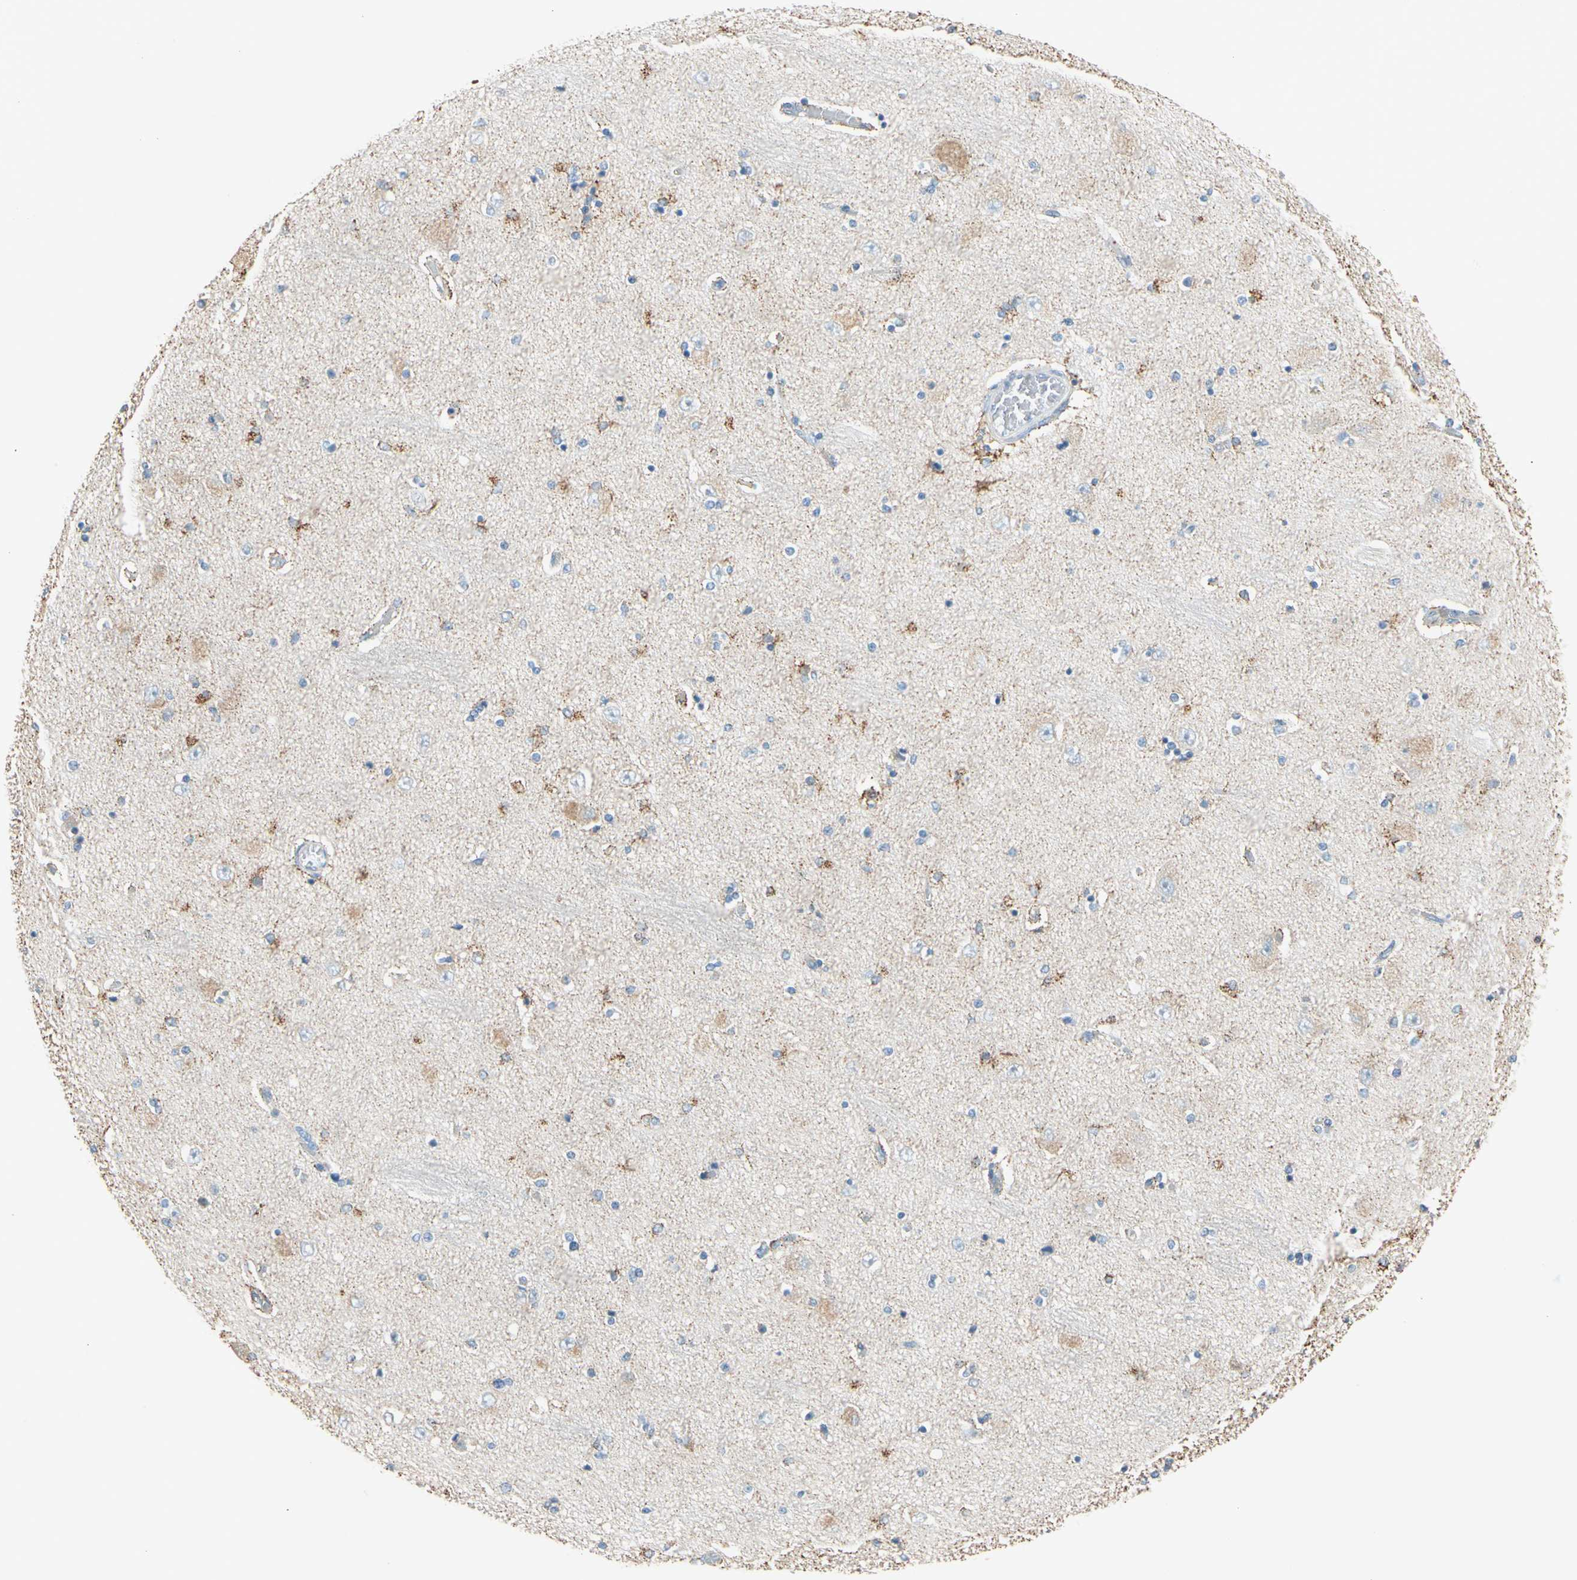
{"staining": {"intensity": "moderate", "quantity": "25%-75%", "location": "cytoplasmic/membranous"}, "tissue": "hippocampus", "cell_type": "Glial cells", "image_type": "normal", "snomed": [{"axis": "morphology", "description": "Normal tissue, NOS"}, {"axis": "topography", "description": "Hippocampus"}], "caption": "Immunohistochemistry of normal hippocampus displays medium levels of moderate cytoplasmic/membranous expression in about 25%-75% of glial cells. (DAB (3,3'-diaminobenzidine) IHC with brightfield microscopy, high magnification).", "gene": "LY6G6F", "patient": {"sex": "female", "age": 54}}